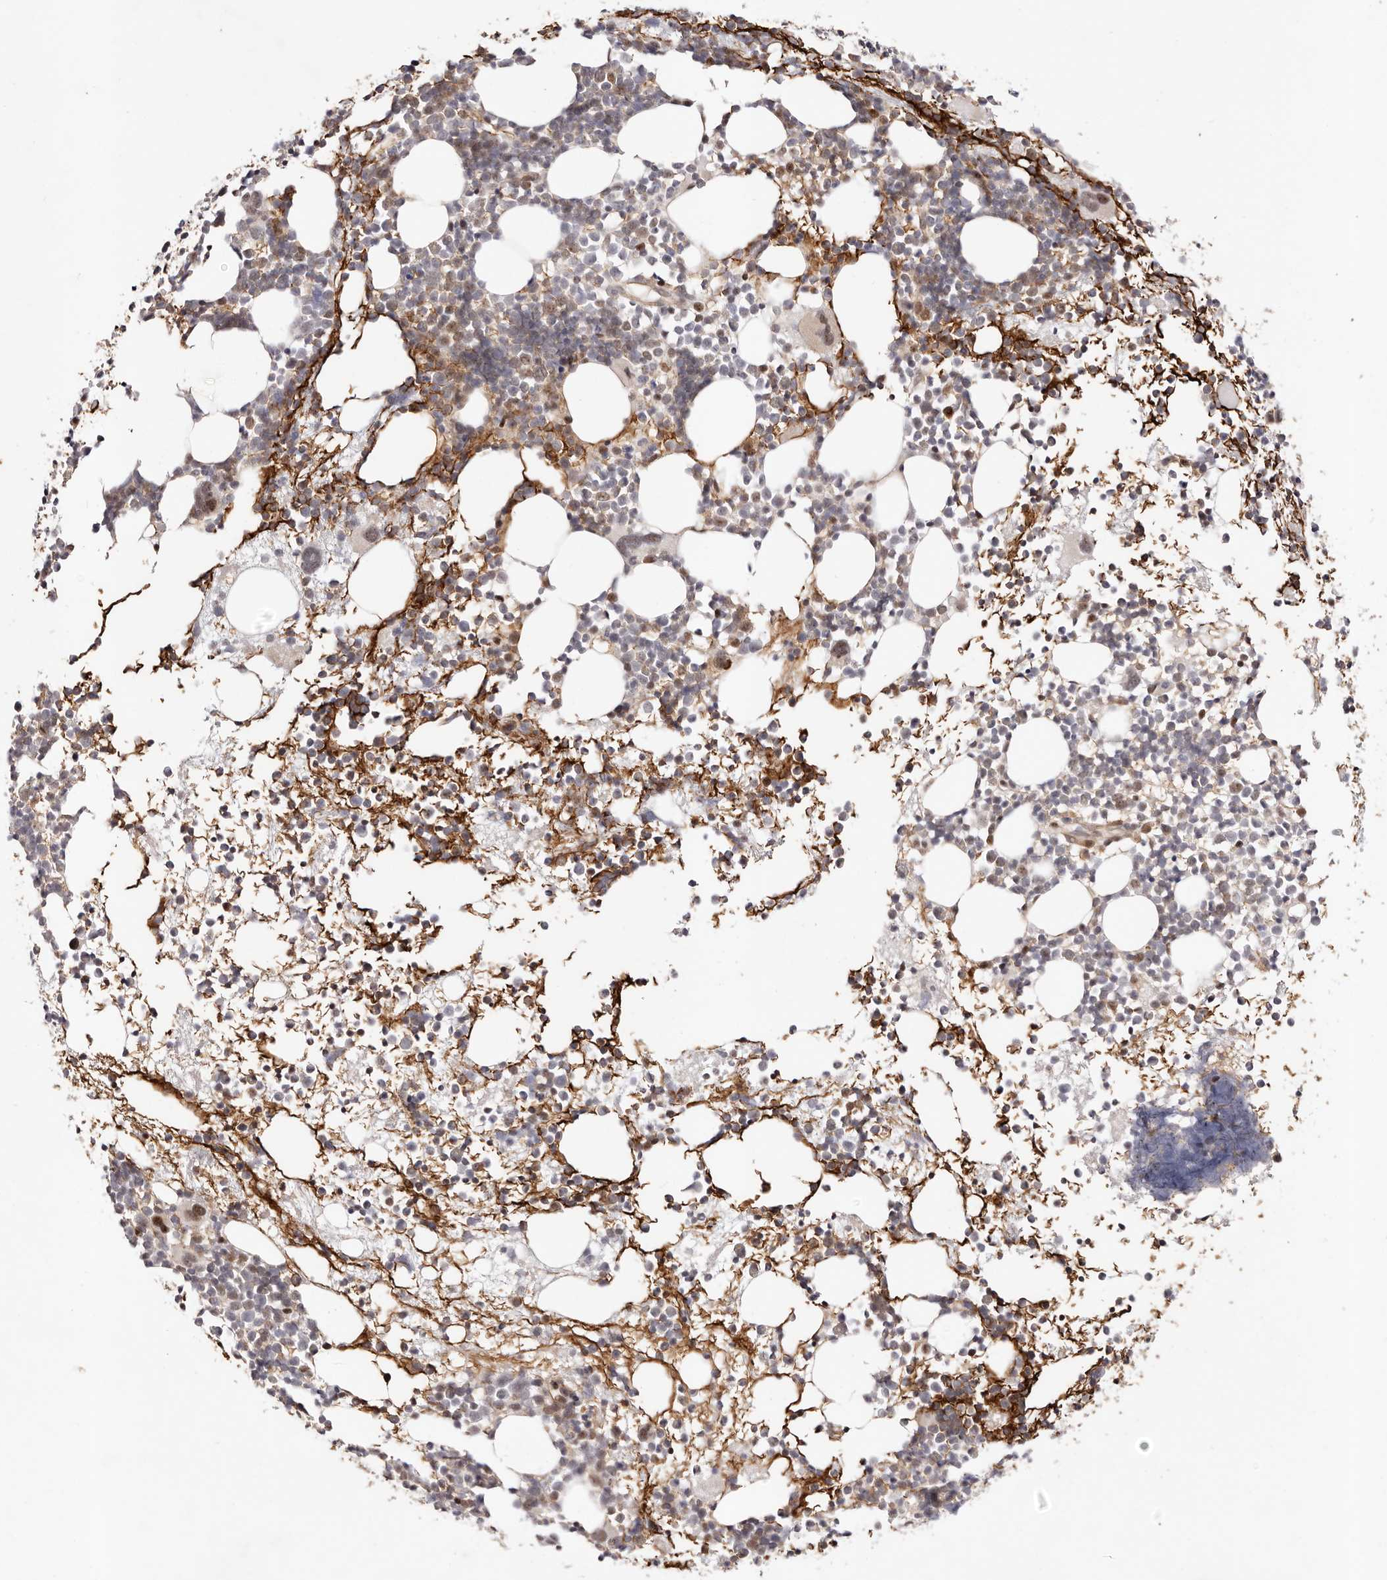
{"staining": {"intensity": "moderate", "quantity": "<25%", "location": "nuclear"}, "tissue": "bone marrow", "cell_type": "Hematopoietic cells", "image_type": "normal", "snomed": [{"axis": "morphology", "description": "Normal tissue, NOS"}, {"axis": "topography", "description": "Bone marrow"}], "caption": "Hematopoietic cells reveal low levels of moderate nuclear staining in about <25% of cells in benign human bone marrow. (Brightfield microscopy of DAB IHC at high magnification).", "gene": "WRN", "patient": {"sex": "female", "age": 57}}